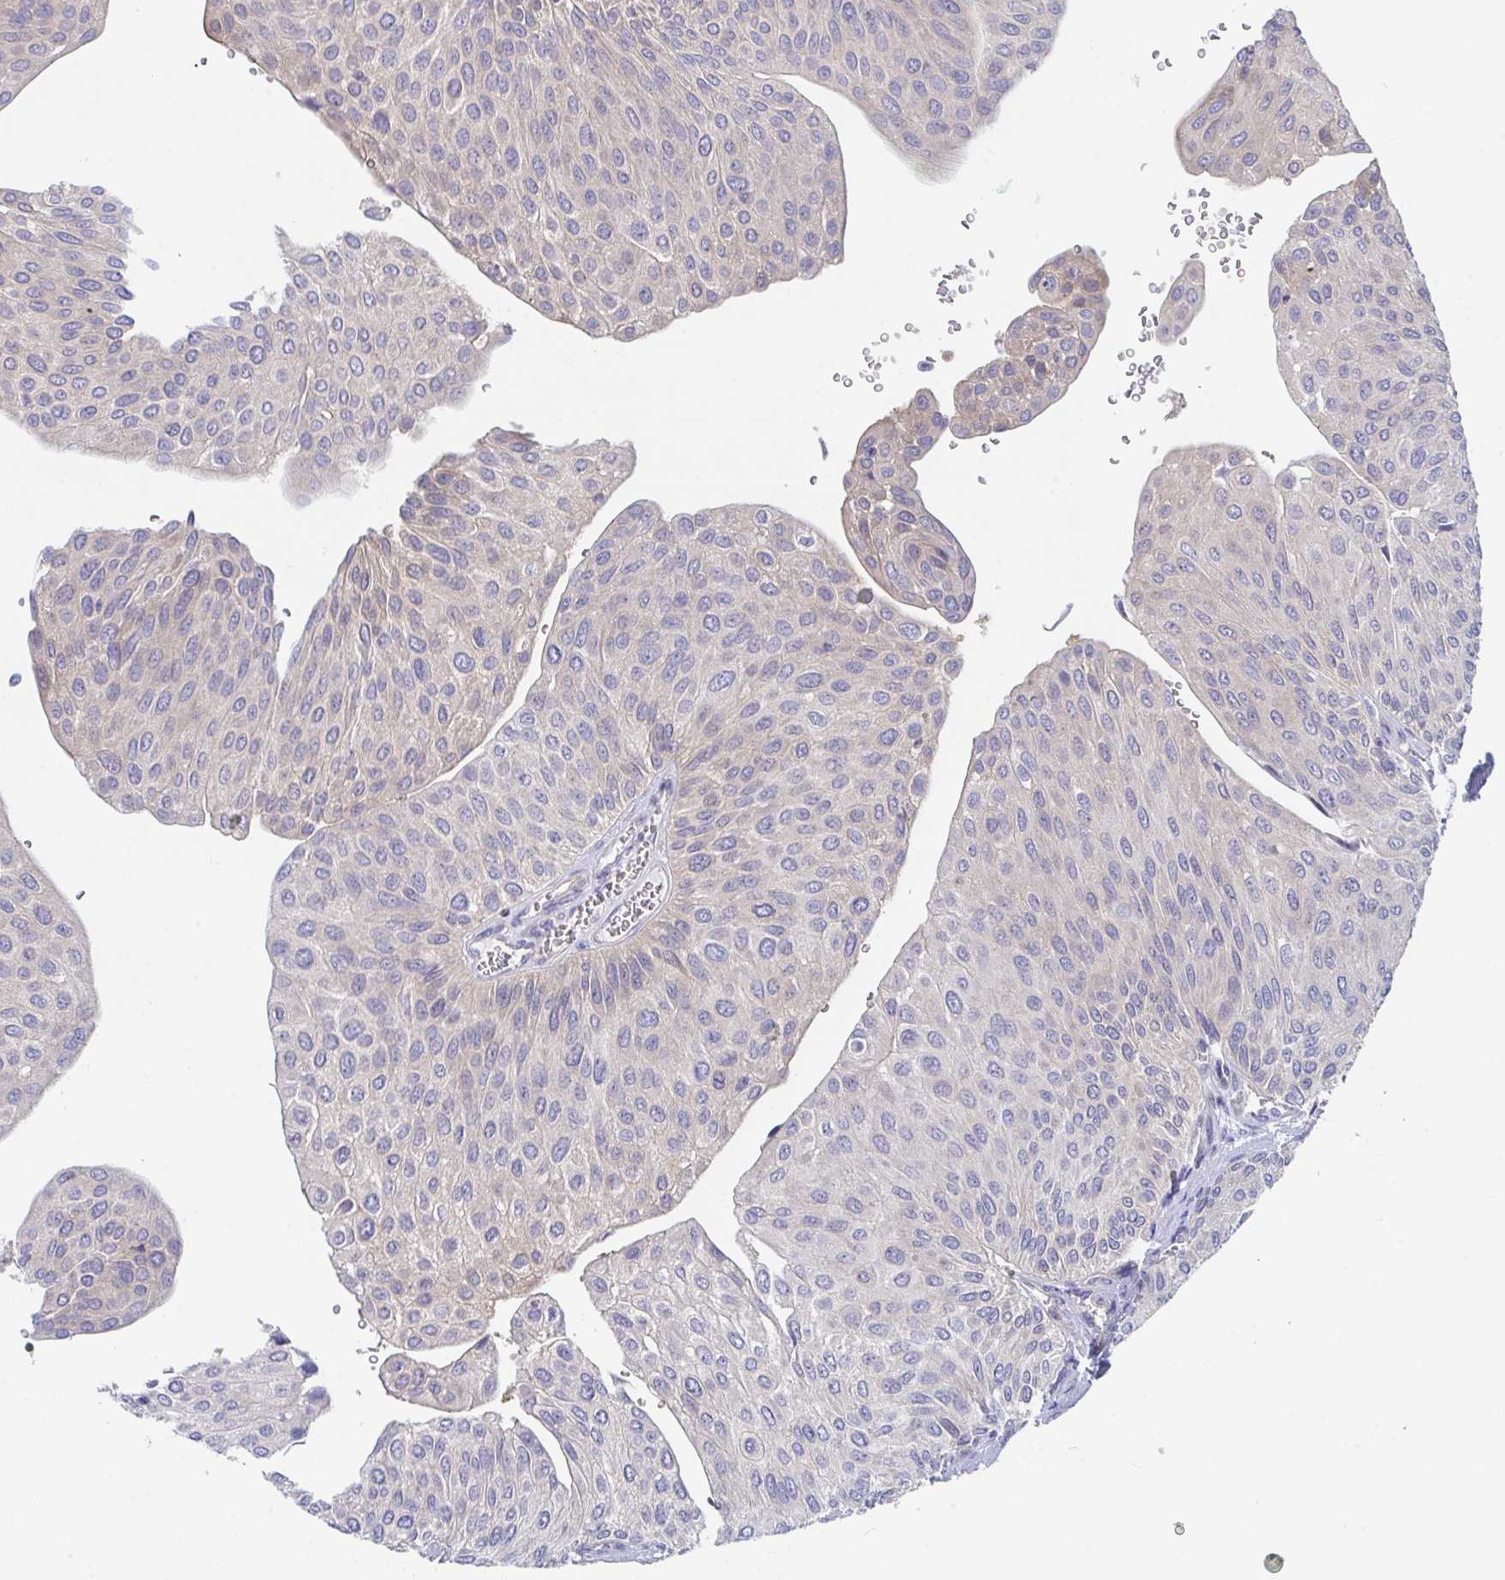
{"staining": {"intensity": "weak", "quantity": "<25%", "location": "cytoplasmic/membranous"}, "tissue": "urothelial cancer", "cell_type": "Tumor cells", "image_type": "cancer", "snomed": [{"axis": "morphology", "description": "Urothelial carcinoma, NOS"}, {"axis": "topography", "description": "Urinary bladder"}], "caption": "Image shows no protein staining in tumor cells of urothelial cancer tissue.", "gene": "P2RX3", "patient": {"sex": "male", "age": 67}}